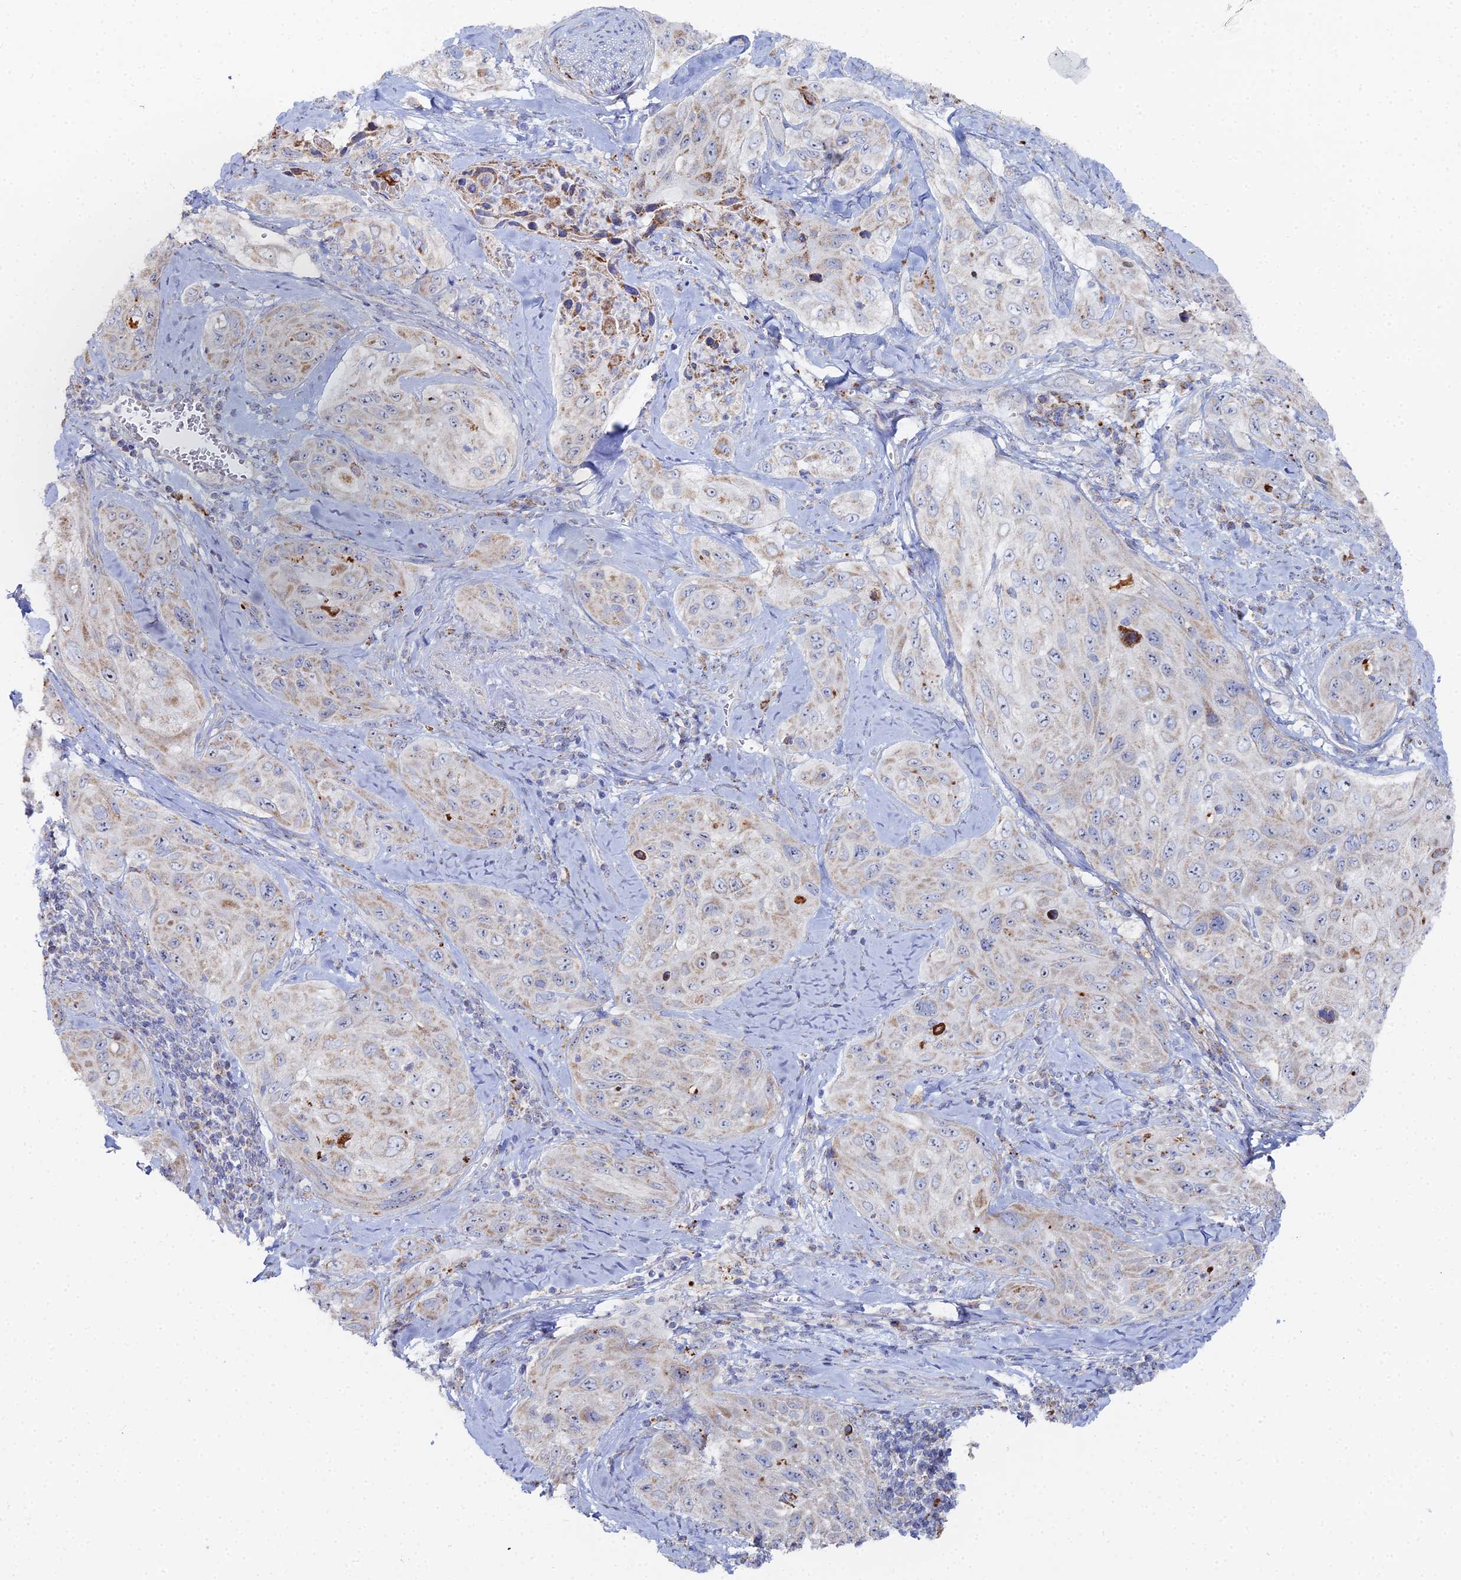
{"staining": {"intensity": "weak", "quantity": ">75%", "location": "cytoplasmic/membranous"}, "tissue": "cervical cancer", "cell_type": "Tumor cells", "image_type": "cancer", "snomed": [{"axis": "morphology", "description": "Squamous cell carcinoma, NOS"}, {"axis": "topography", "description": "Cervix"}], "caption": "Cervical cancer (squamous cell carcinoma) tissue reveals weak cytoplasmic/membranous staining in about >75% of tumor cells, visualized by immunohistochemistry.", "gene": "MPC1", "patient": {"sex": "female", "age": 42}}